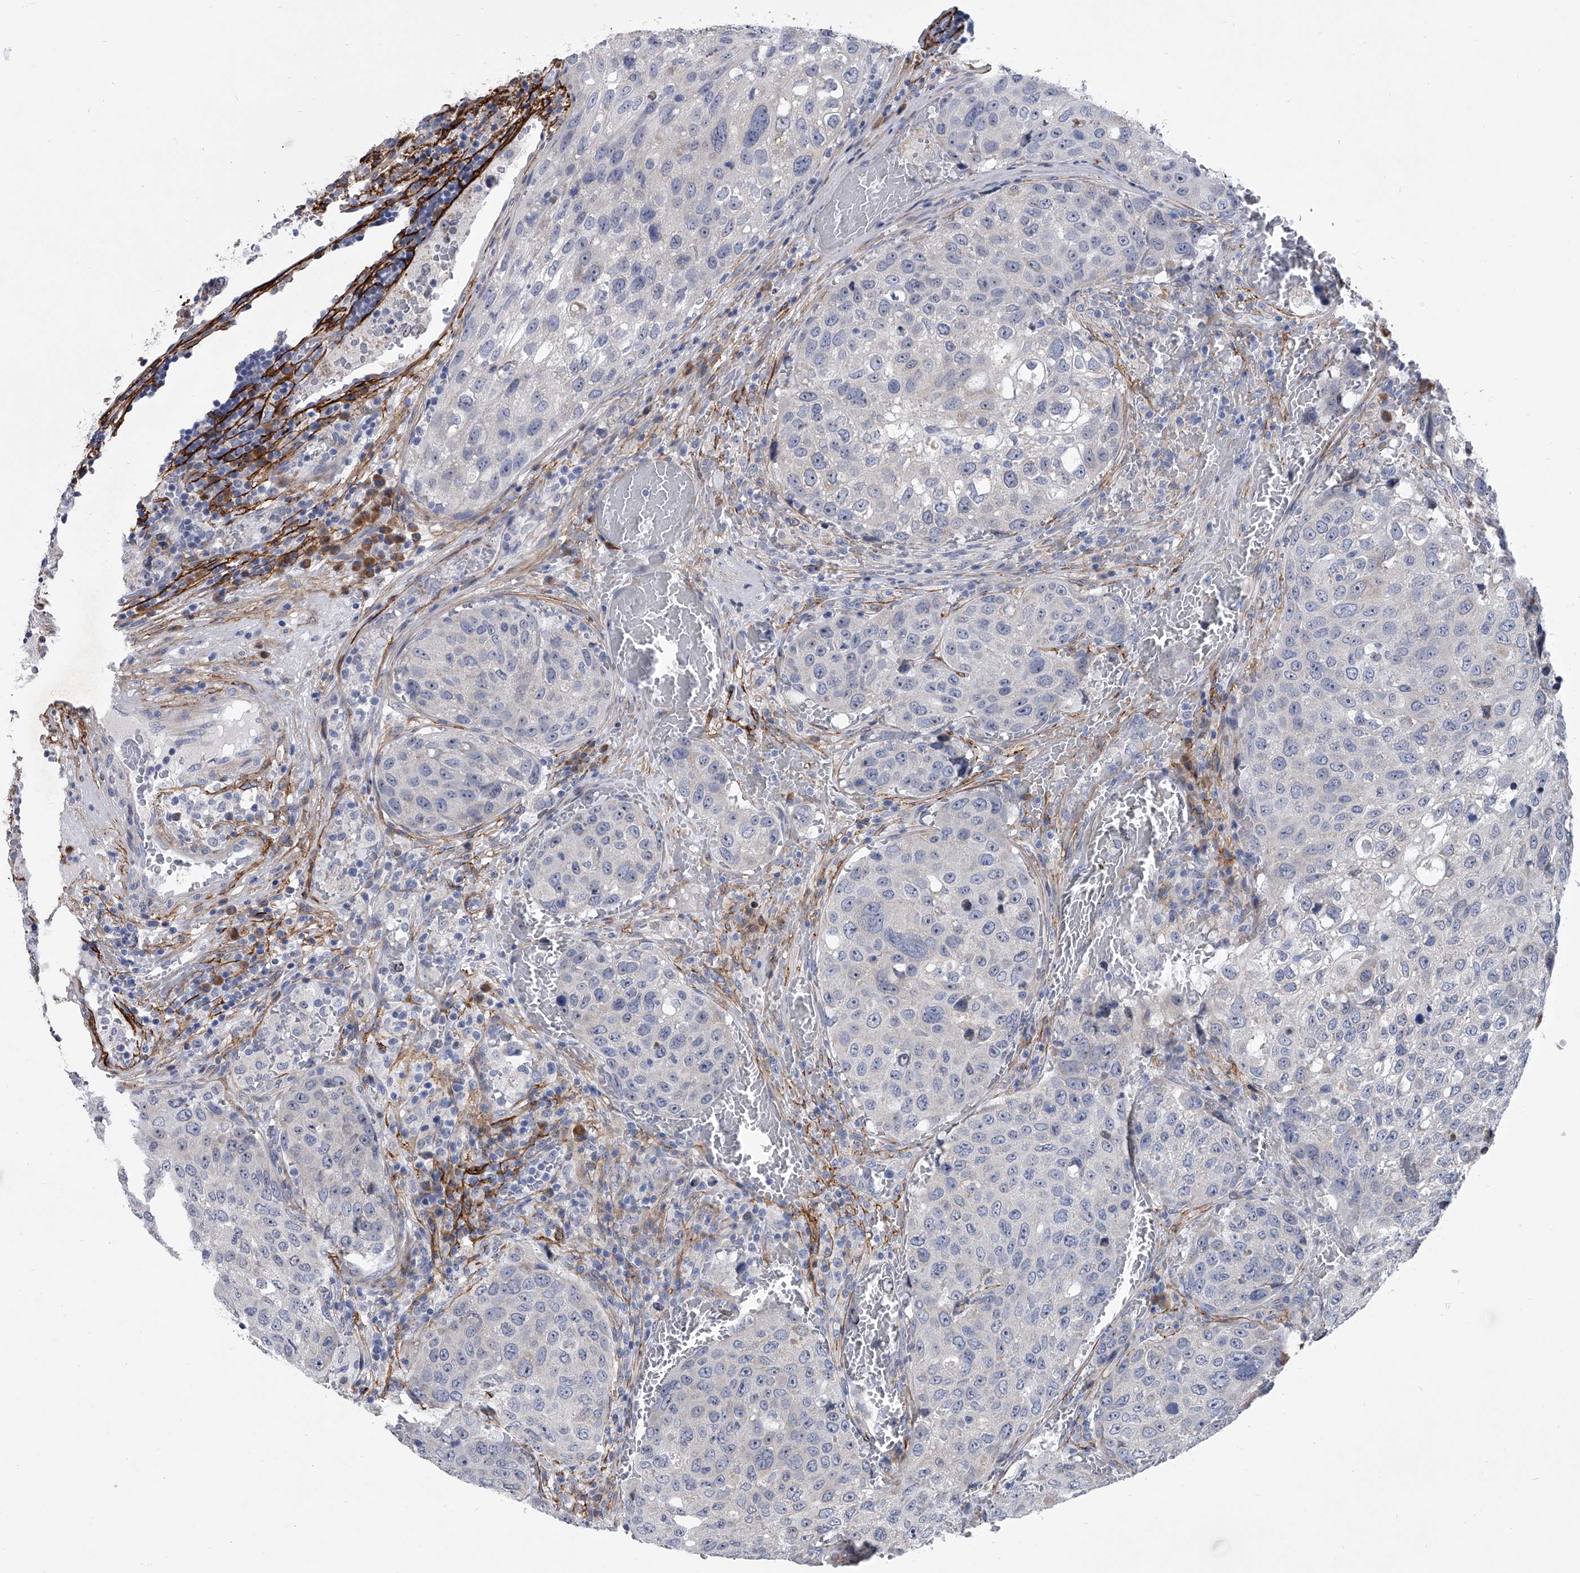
{"staining": {"intensity": "negative", "quantity": "none", "location": "none"}, "tissue": "urothelial cancer", "cell_type": "Tumor cells", "image_type": "cancer", "snomed": [{"axis": "morphology", "description": "Urothelial carcinoma, High grade"}, {"axis": "topography", "description": "Lymph node"}, {"axis": "topography", "description": "Urinary bladder"}], "caption": "Immunohistochemistry micrograph of neoplastic tissue: high-grade urothelial carcinoma stained with DAB (3,3'-diaminobenzidine) exhibits no significant protein staining in tumor cells. (DAB (3,3'-diaminobenzidine) IHC, high magnification).", "gene": "ALG14", "patient": {"sex": "male", "age": 51}}